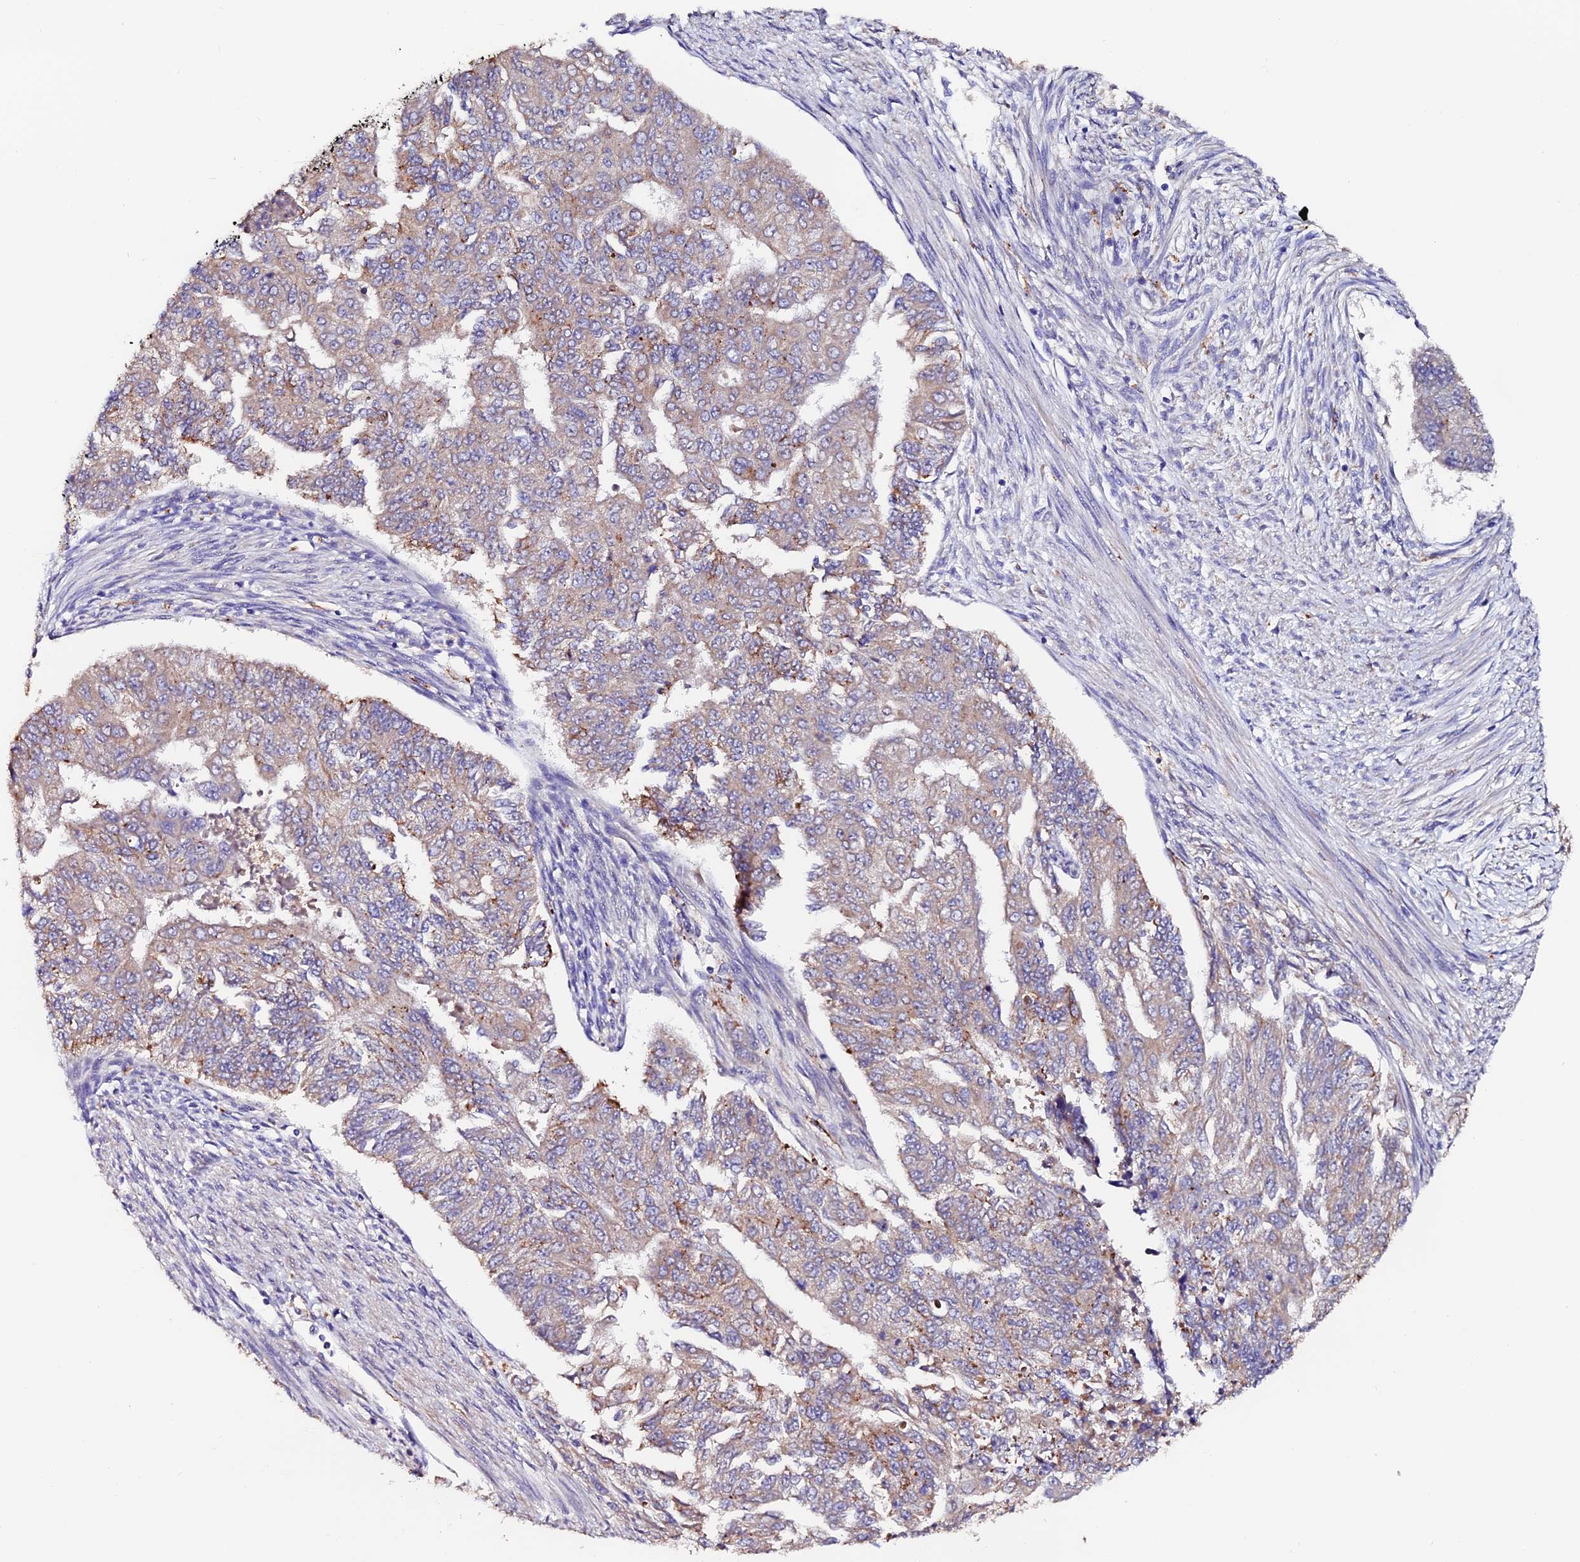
{"staining": {"intensity": "weak", "quantity": "25%-75%", "location": "cytoplasmic/membranous"}, "tissue": "endometrial cancer", "cell_type": "Tumor cells", "image_type": "cancer", "snomed": [{"axis": "morphology", "description": "Adenocarcinoma, NOS"}, {"axis": "topography", "description": "Endometrium"}], "caption": "Endometrial cancer stained with a protein marker shows weak staining in tumor cells.", "gene": "CLN5", "patient": {"sex": "female", "age": 32}}